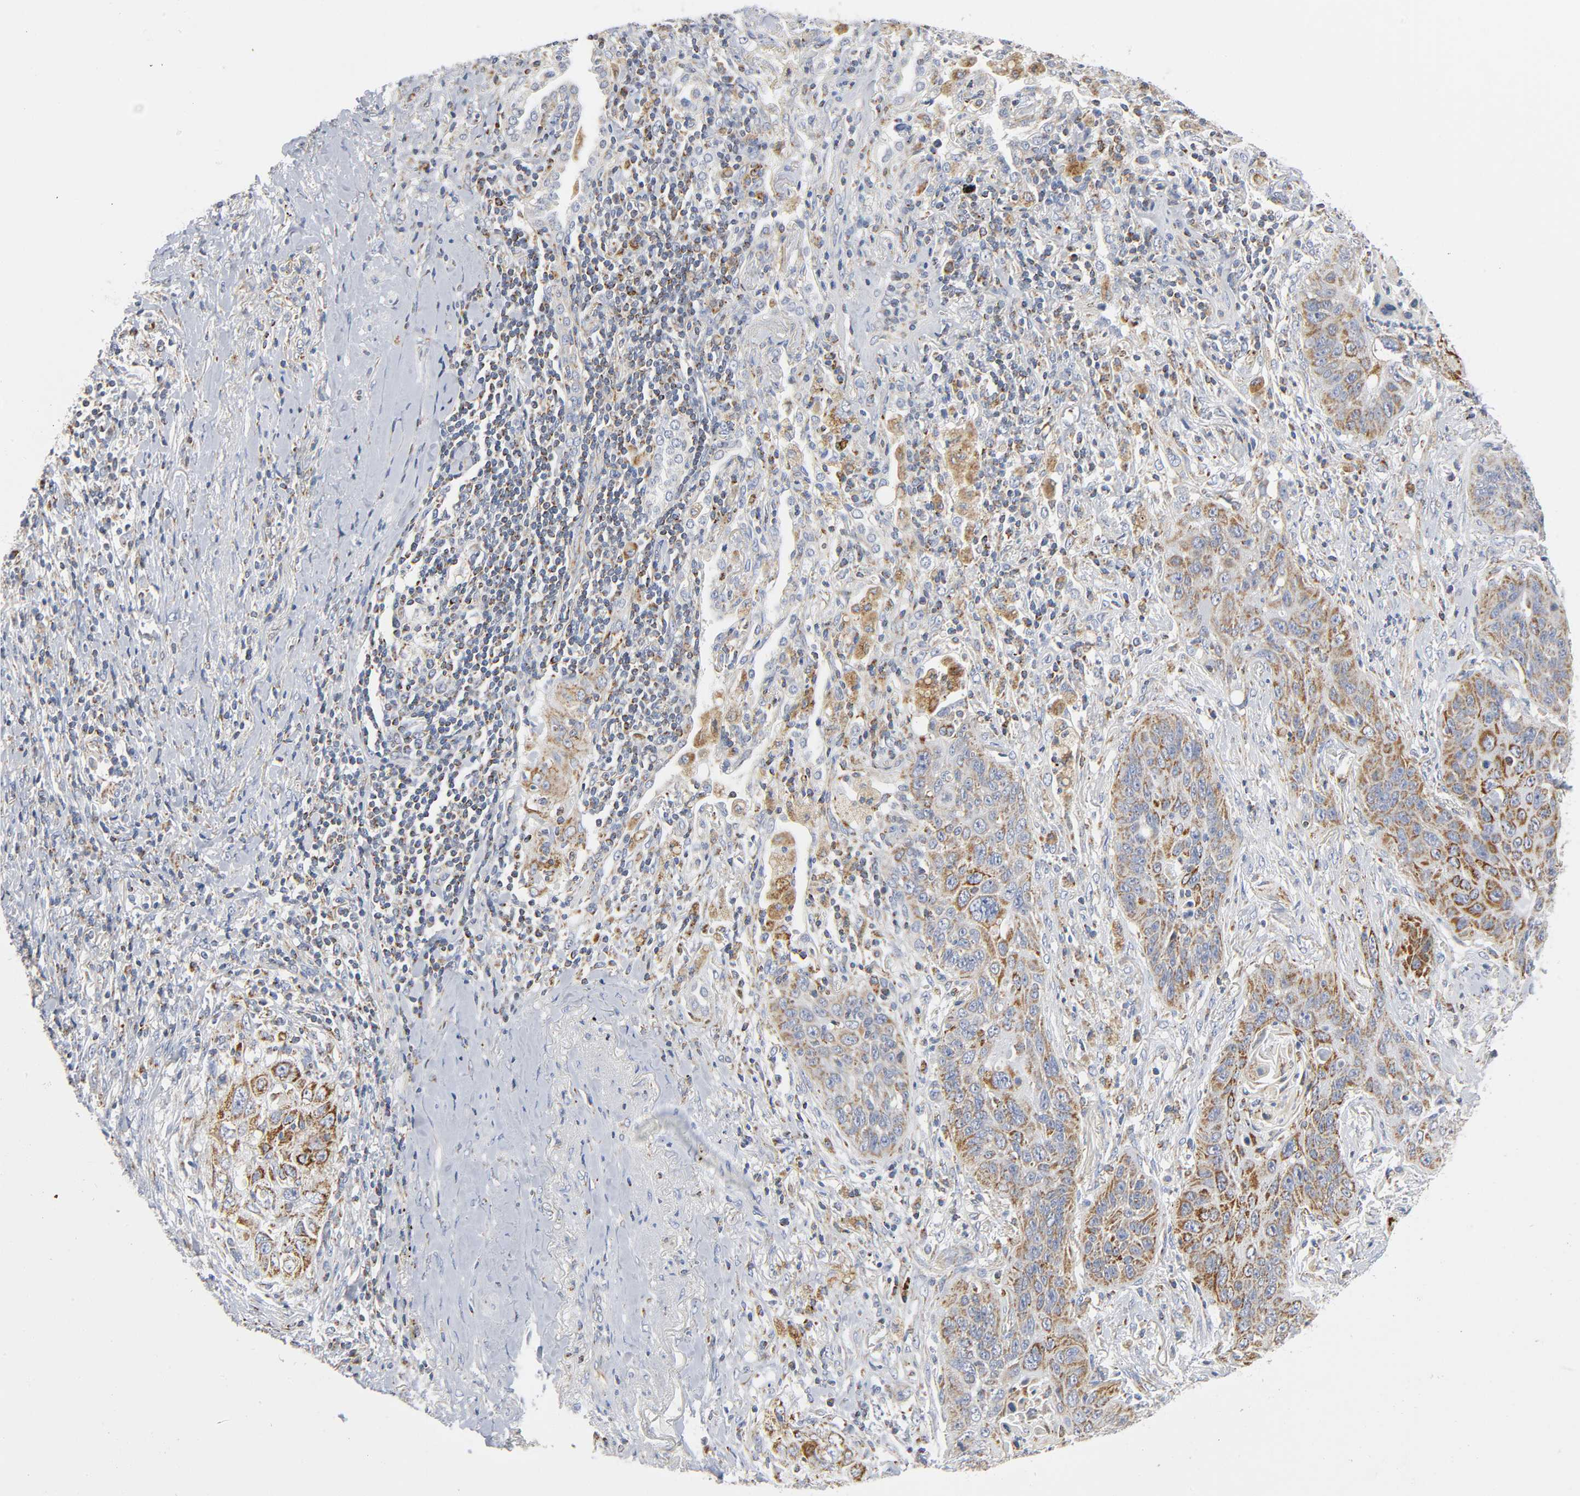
{"staining": {"intensity": "strong", "quantity": ">75%", "location": "cytoplasmic/membranous"}, "tissue": "lung cancer", "cell_type": "Tumor cells", "image_type": "cancer", "snomed": [{"axis": "morphology", "description": "Squamous cell carcinoma, NOS"}, {"axis": "topography", "description": "Lung"}], "caption": "Brown immunohistochemical staining in lung squamous cell carcinoma demonstrates strong cytoplasmic/membranous positivity in approximately >75% of tumor cells.", "gene": "BAK1", "patient": {"sex": "female", "age": 67}}